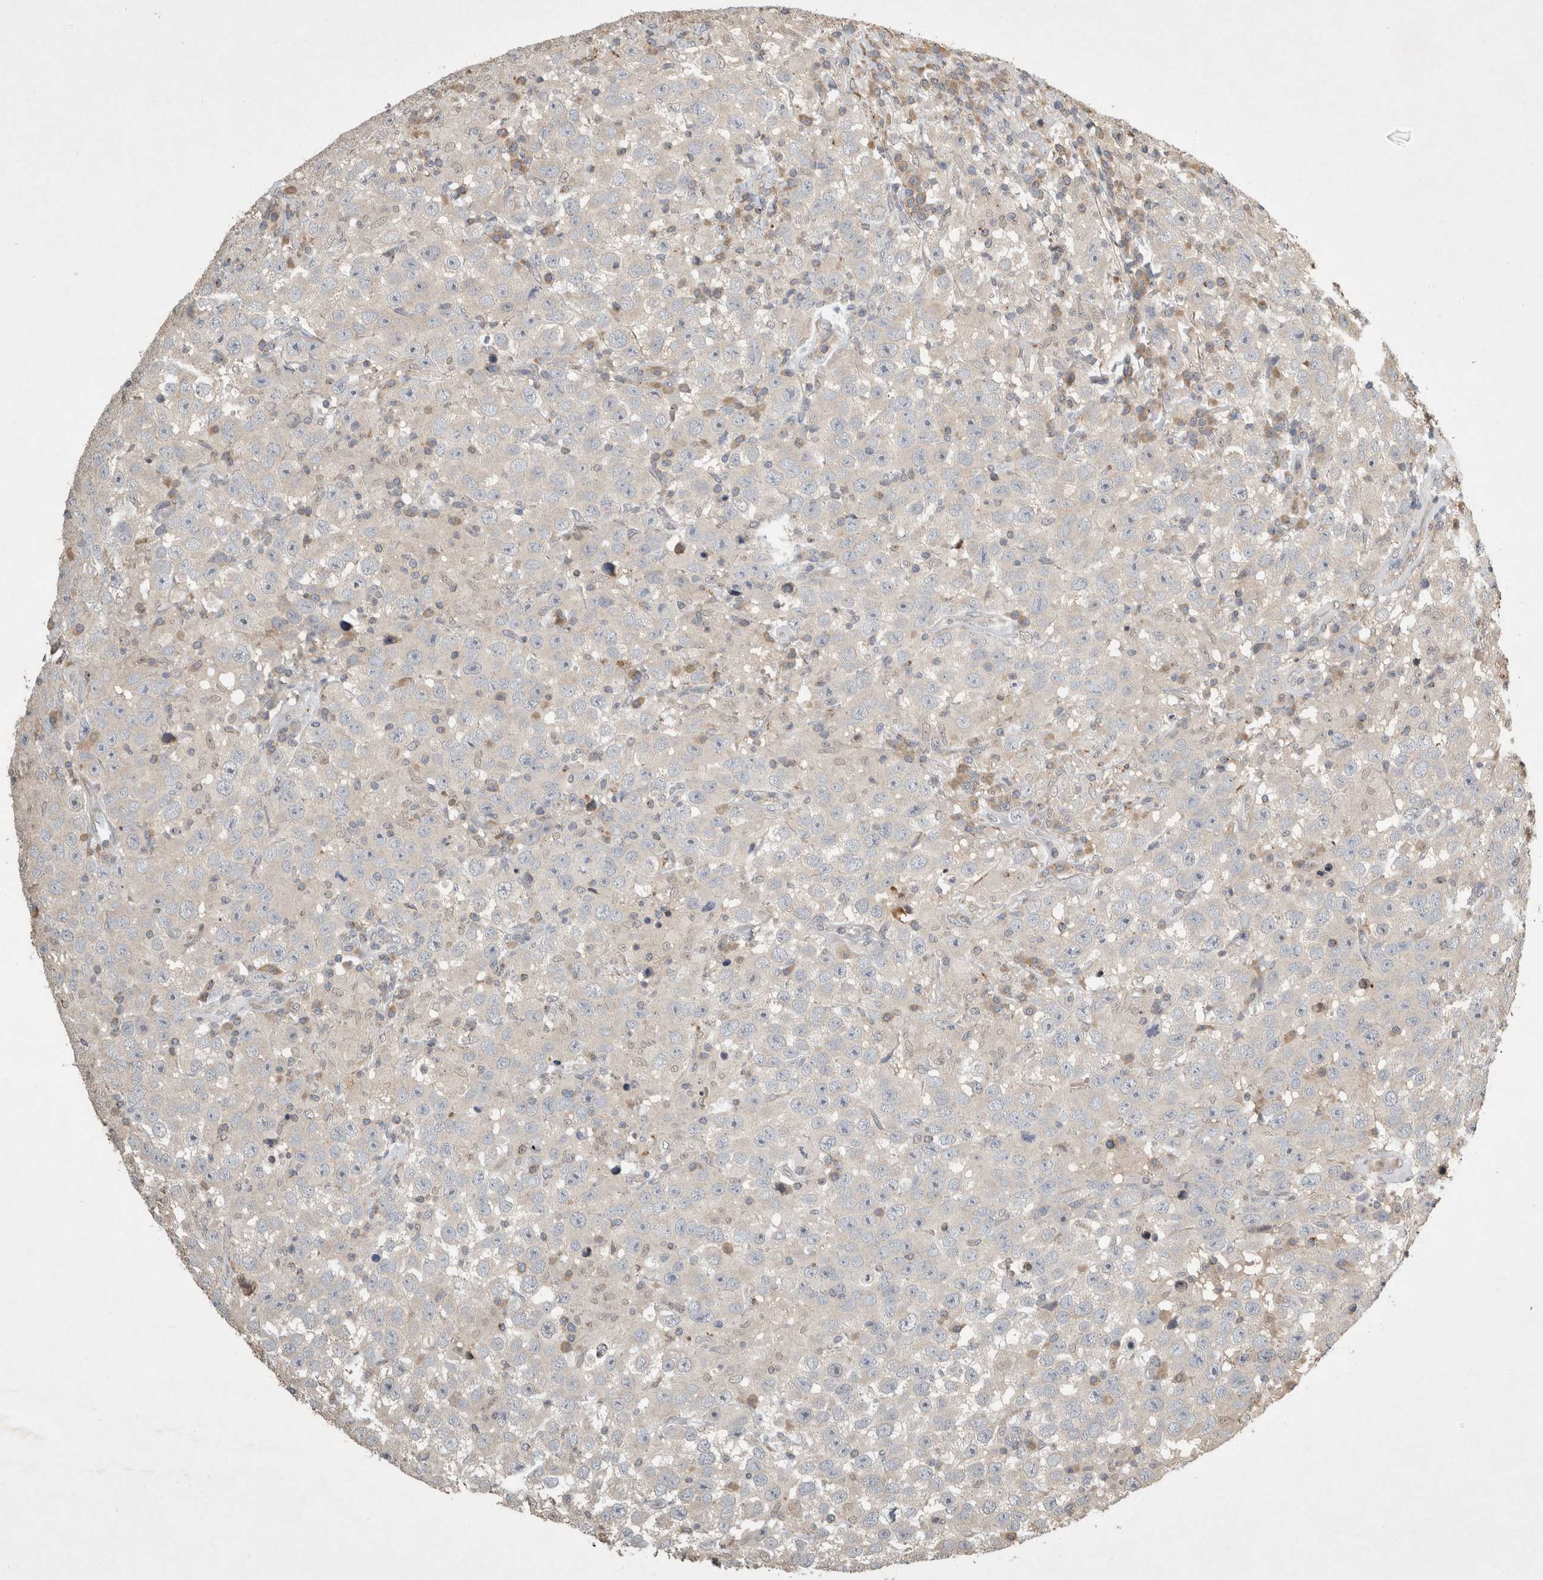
{"staining": {"intensity": "negative", "quantity": "none", "location": "none"}, "tissue": "testis cancer", "cell_type": "Tumor cells", "image_type": "cancer", "snomed": [{"axis": "morphology", "description": "Seminoma, NOS"}, {"axis": "topography", "description": "Testis"}], "caption": "Photomicrograph shows no significant protein positivity in tumor cells of seminoma (testis). Brightfield microscopy of immunohistochemistry (IHC) stained with DAB (3,3'-diaminobenzidine) (brown) and hematoxylin (blue), captured at high magnification.", "gene": "SERAC1", "patient": {"sex": "male", "age": 41}}